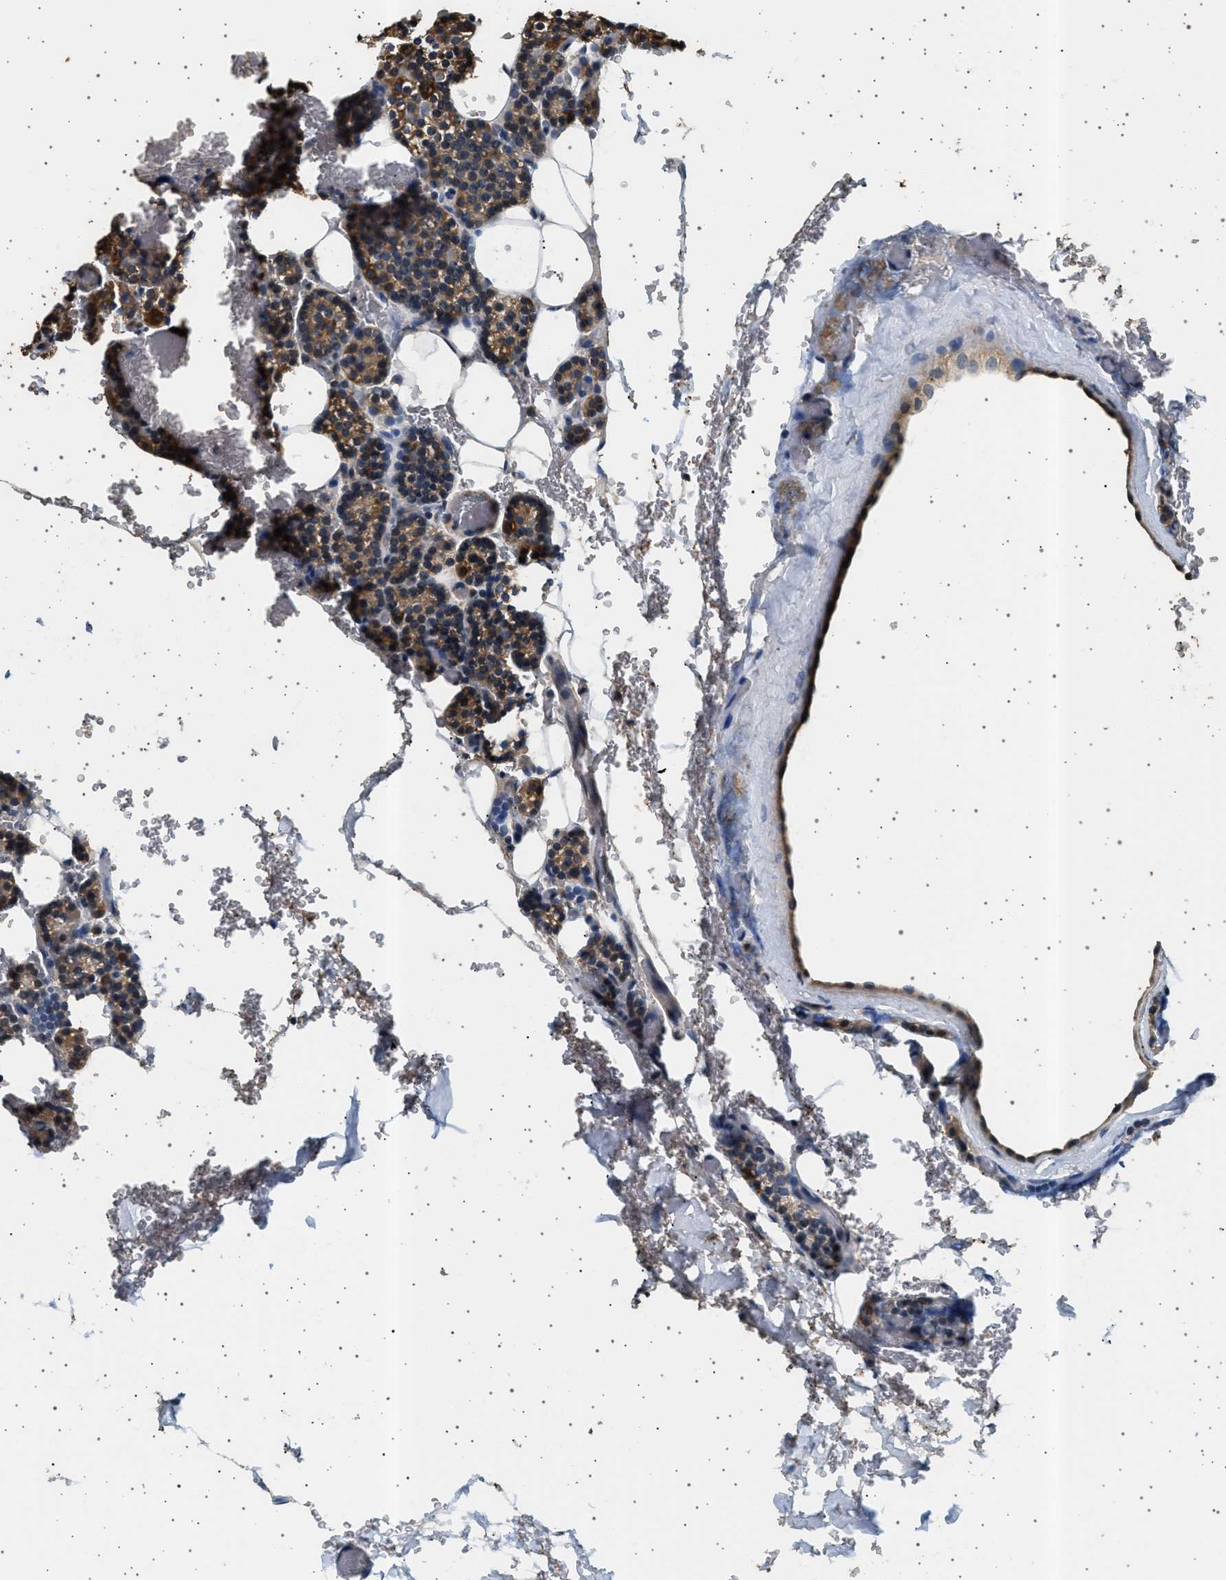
{"staining": {"intensity": "moderate", "quantity": ">75%", "location": "cytoplasmic/membranous"}, "tissue": "parathyroid gland", "cell_type": "Glandular cells", "image_type": "normal", "snomed": [{"axis": "morphology", "description": "Normal tissue, NOS"}, {"axis": "morphology", "description": "Inflammation chronic"}, {"axis": "morphology", "description": "Goiter, colloid"}, {"axis": "topography", "description": "Thyroid gland"}, {"axis": "topography", "description": "Parathyroid gland"}], "caption": "A histopathology image of parathyroid gland stained for a protein displays moderate cytoplasmic/membranous brown staining in glandular cells.", "gene": "KCNA4", "patient": {"sex": "male", "age": 65}}